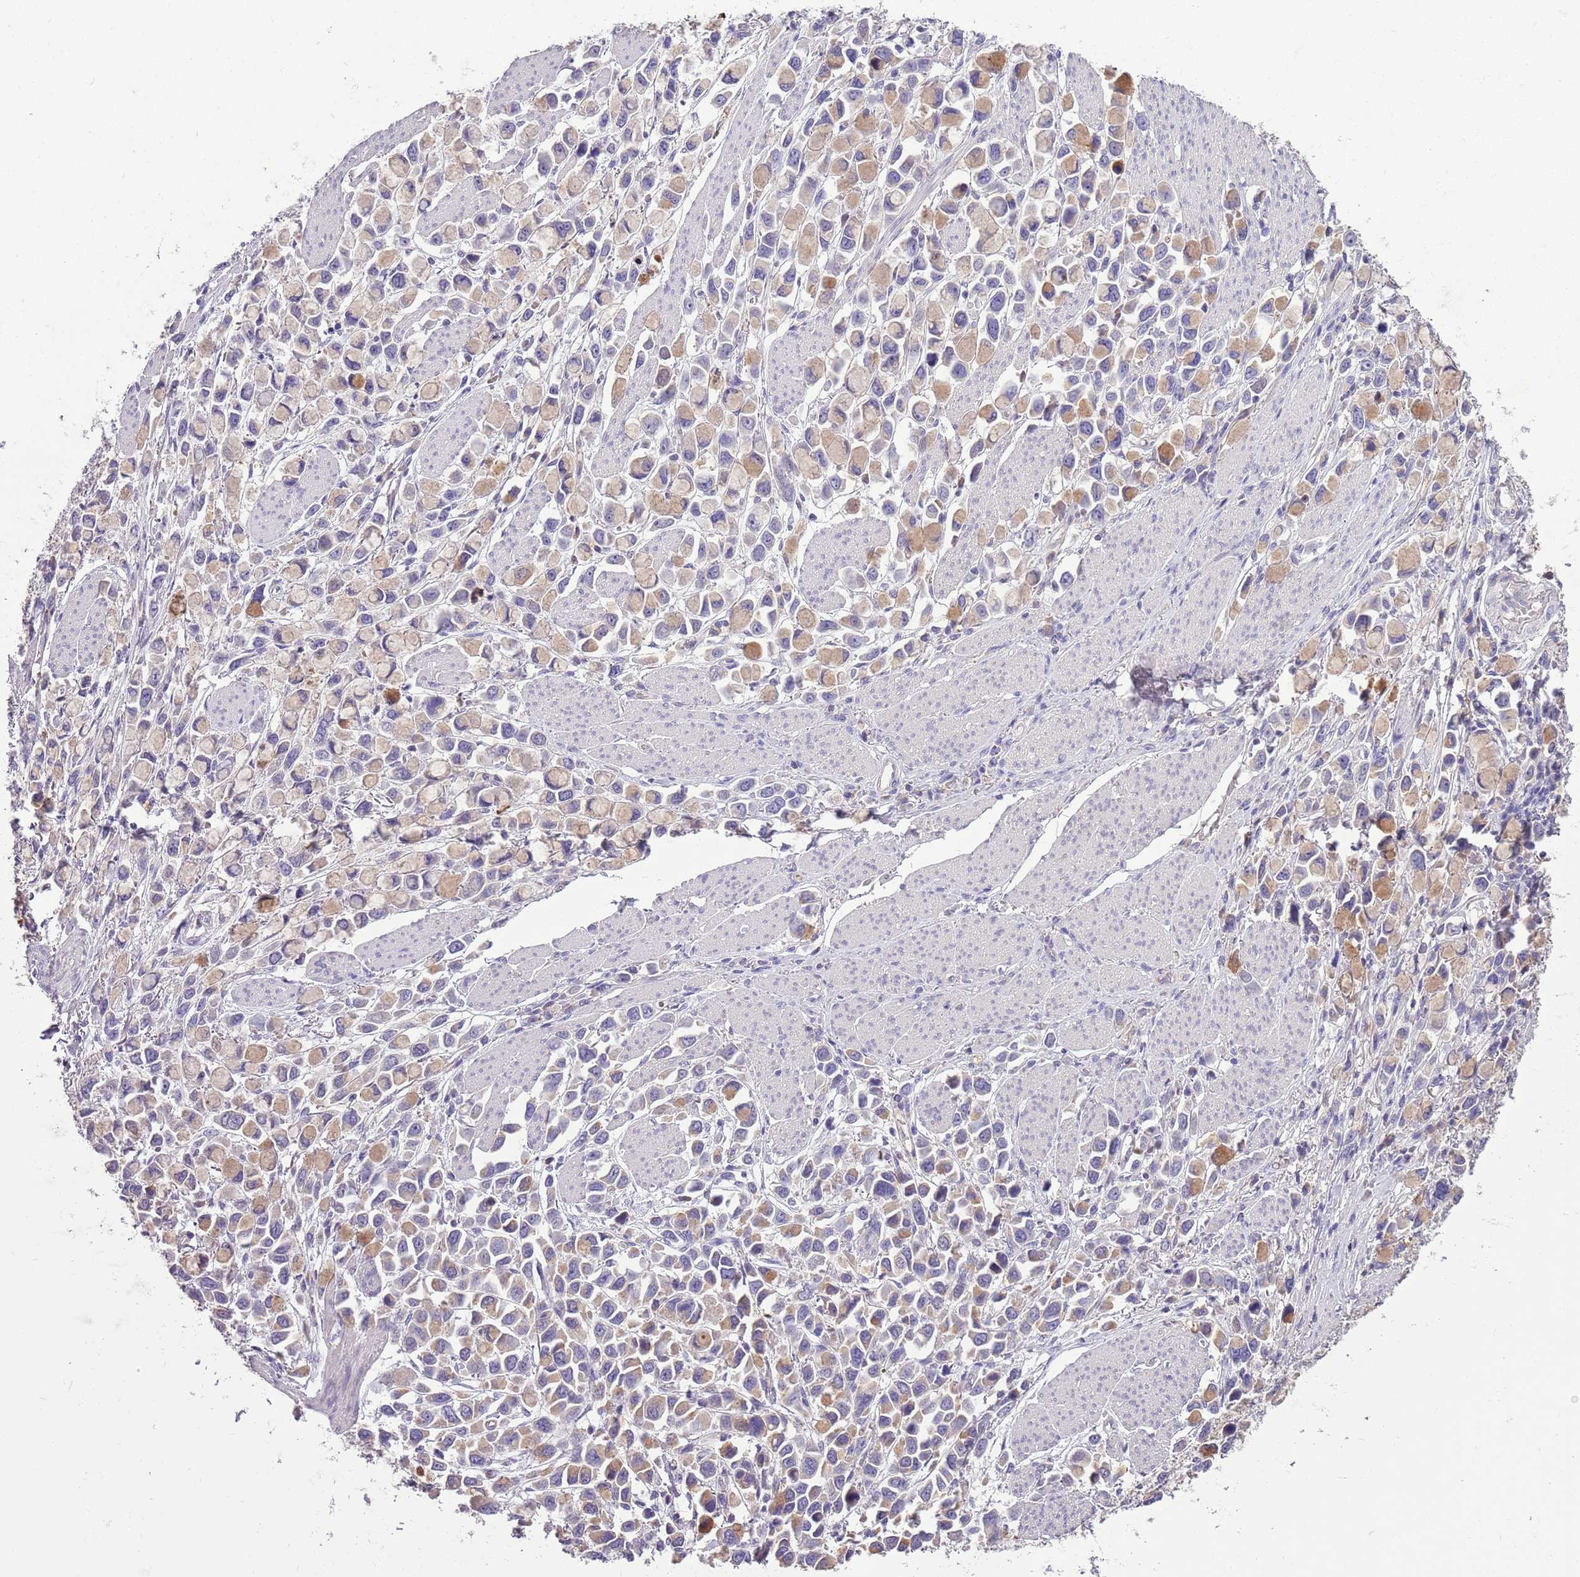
{"staining": {"intensity": "weak", "quantity": "25%-75%", "location": "cytoplasmic/membranous"}, "tissue": "stomach cancer", "cell_type": "Tumor cells", "image_type": "cancer", "snomed": [{"axis": "morphology", "description": "Adenocarcinoma, NOS"}, {"axis": "topography", "description": "Stomach"}], "caption": "Immunohistochemical staining of stomach cancer demonstrates low levels of weak cytoplasmic/membranous staining in approximately 25%-75% of tumor cells.", "gene": "HES3", "patient": {"sex": "female", "age": 81}}